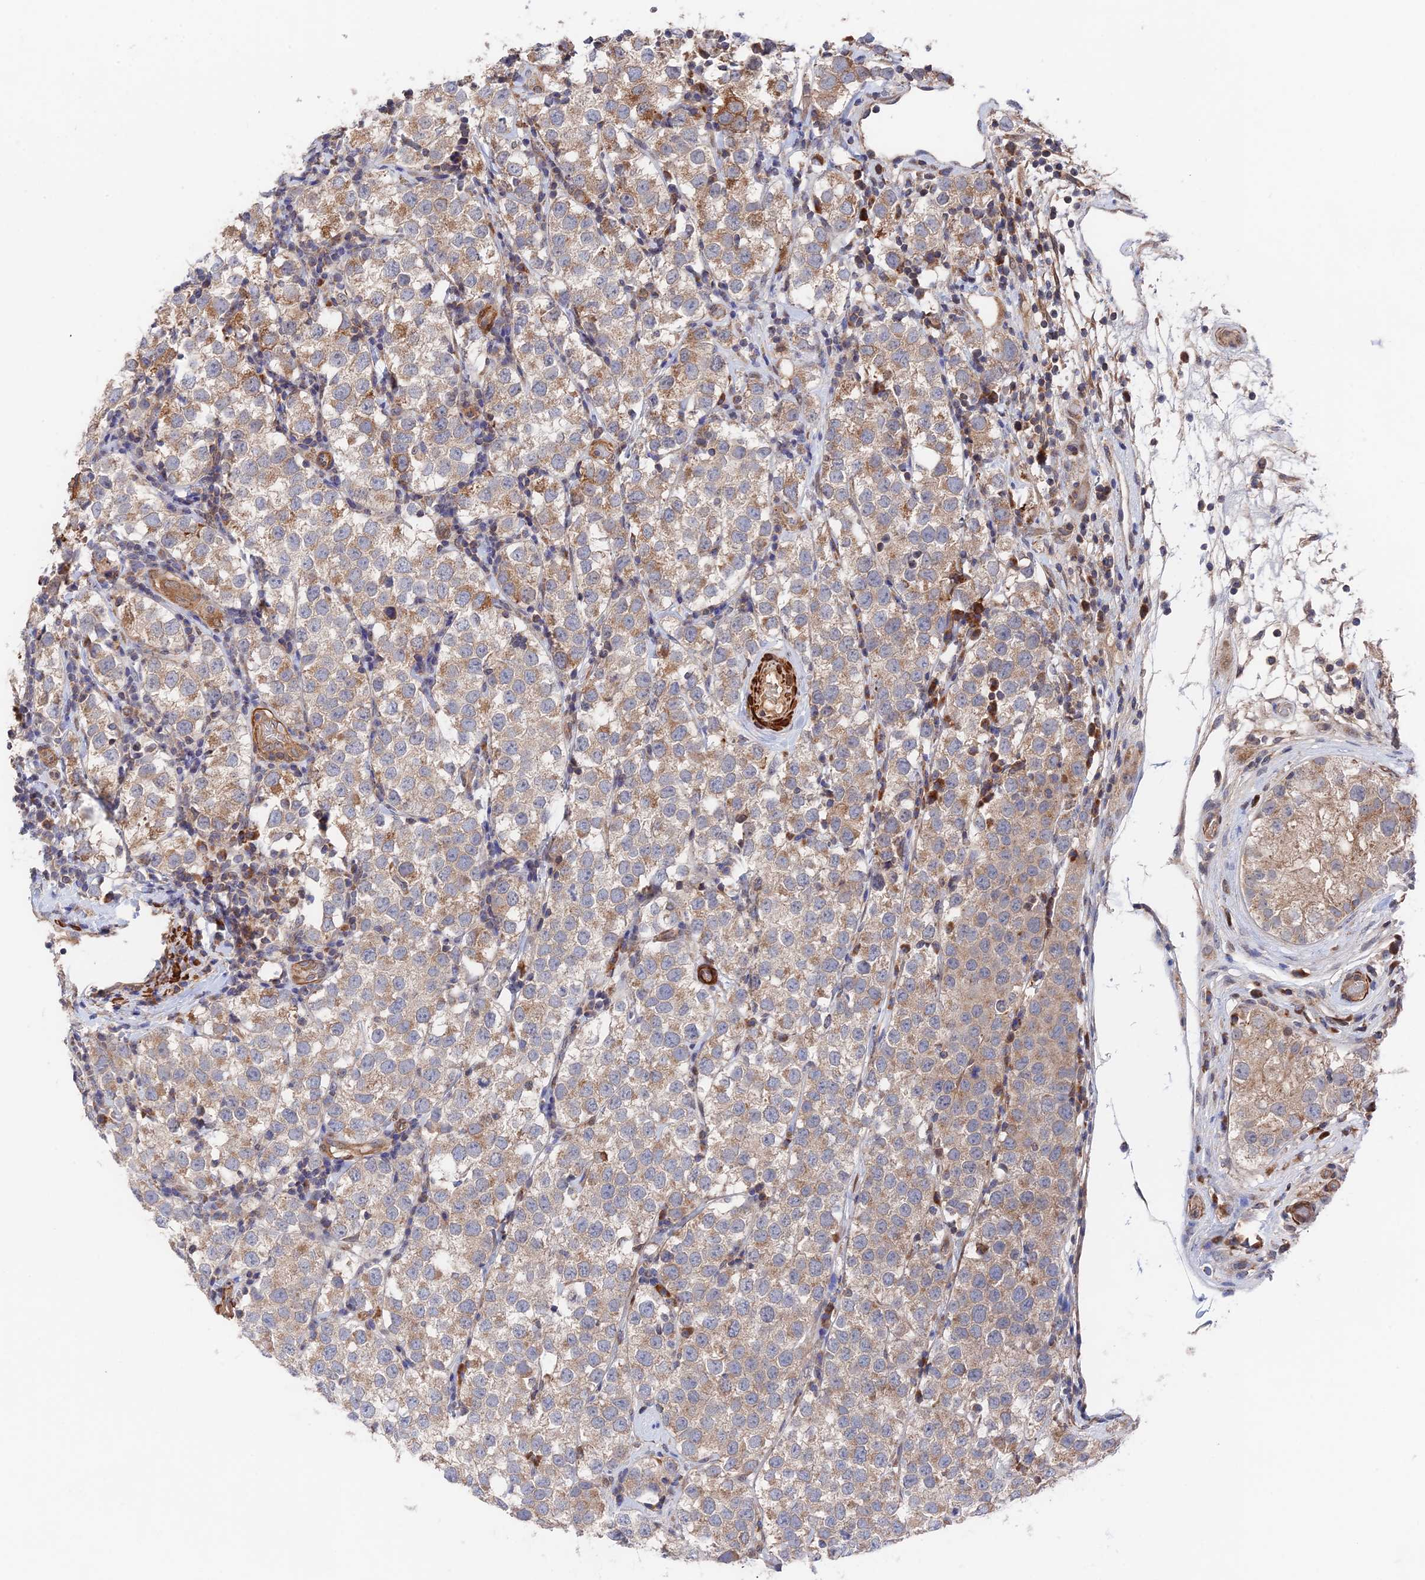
{"staining": {"intensity": "moderate", "quantity": "25%-75%", "location": "cytoplasmic/membranous"}, "tissue": "testis cancer", "cell_type": "Tumor cells", "image_type": "cancer", "snomed": [{"axis": "morphology", "description": "Seminoma, NOS"}, {"axis": "topography", "description": "Testis"}], "caption": "About 25%-75% of tumor cells in seminoma (testis) exhibit moderate cytoplasmic/membranous protein positivity as visualized by brown immunohistochemical staining.", "gene": "ZNF320", "patient": {"sex": "male", "age": 34}}